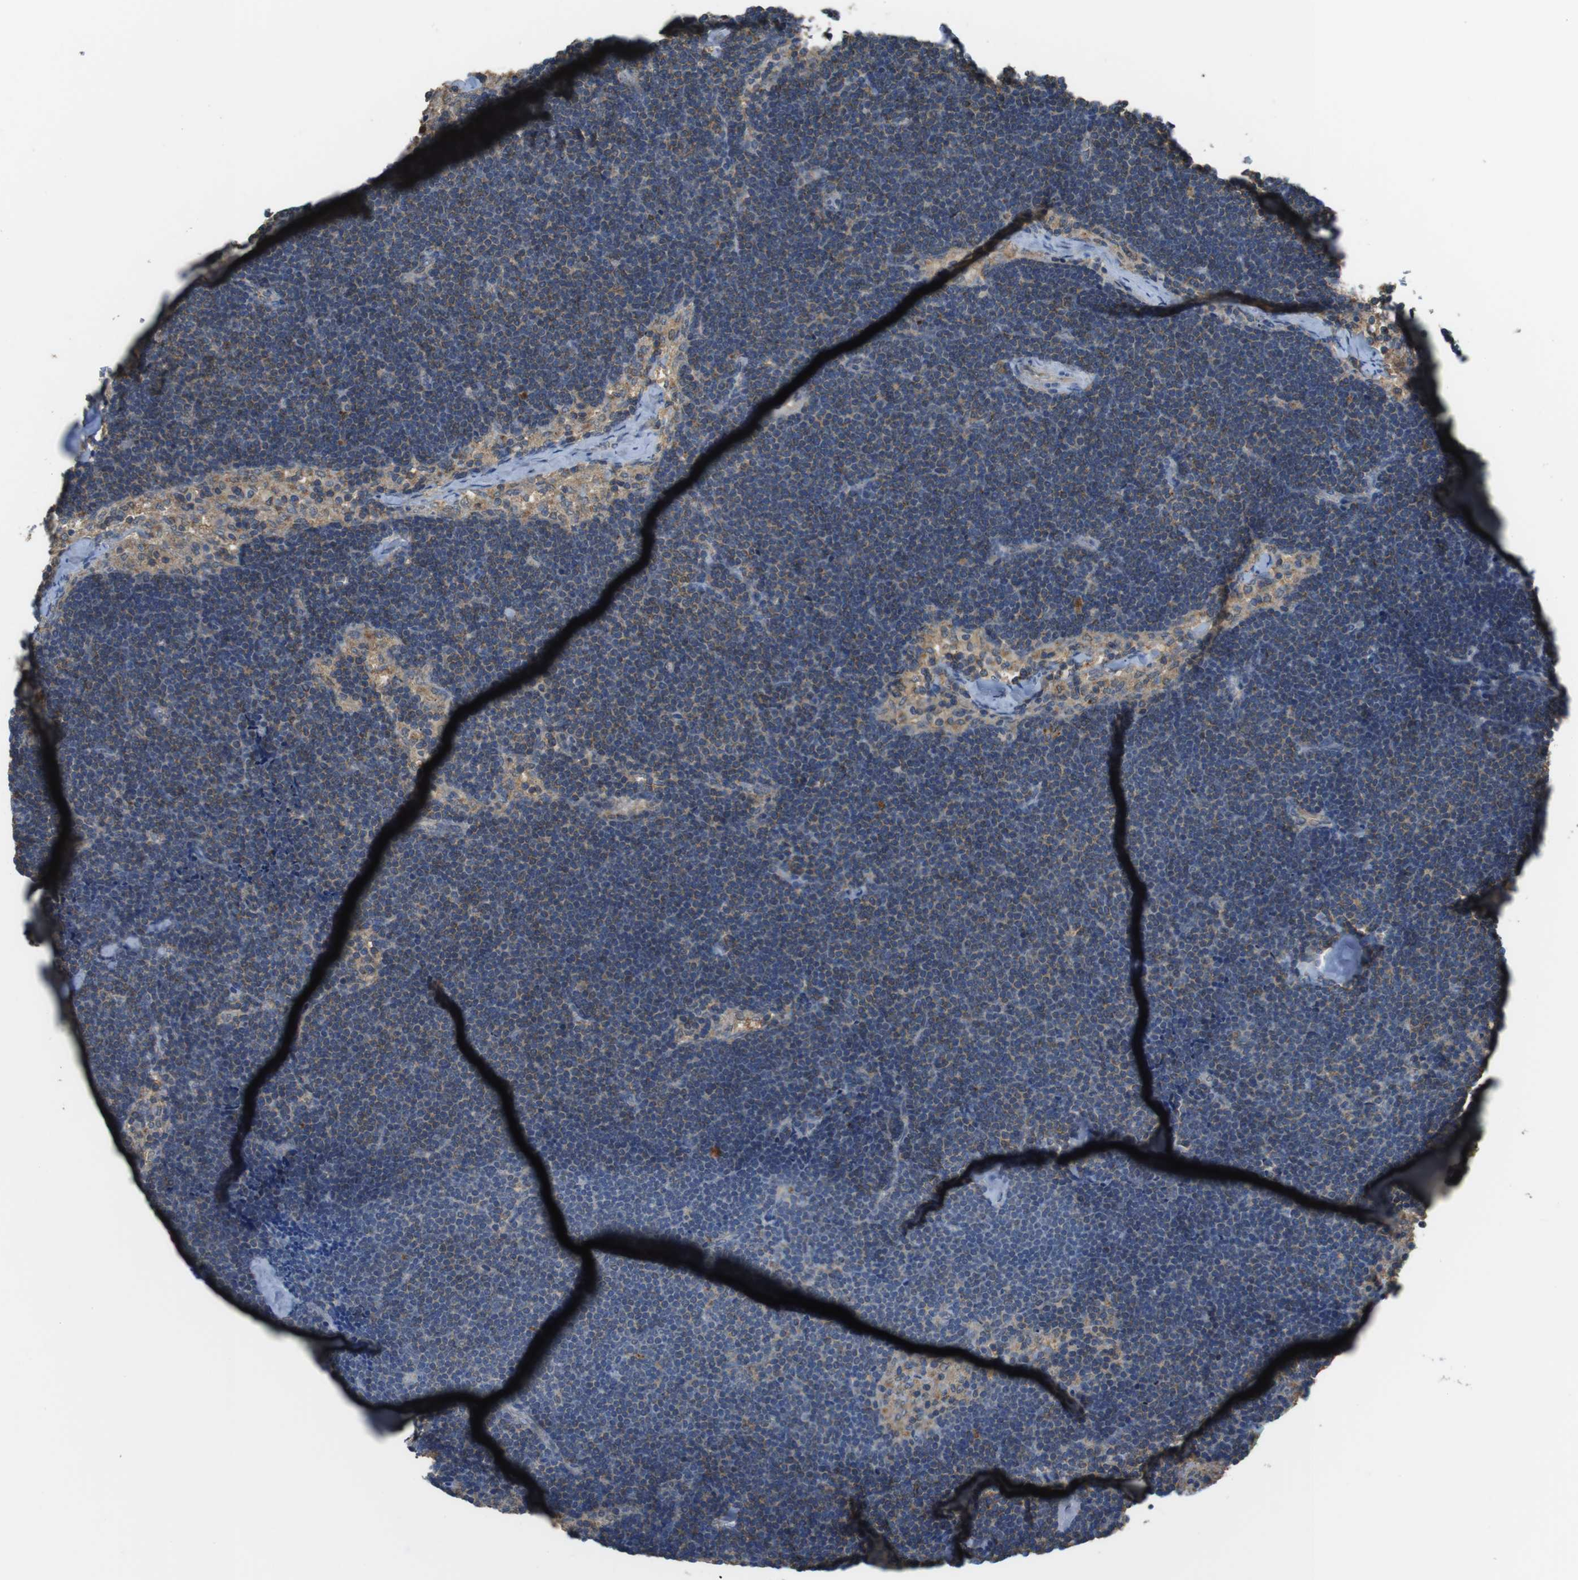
{"staining": {"intensity": "moderate", "quantity": "25%-75%", "location": "cytoplasmic/membranous"}, "tissue": "lymph node", "cell_type": "Germinal center cells", "image_type": "normal", "snomed": [{"axis": "morphology", "description": "Normal tissue, NOS"}, {"axis": "topography", "description": "Lymph node"}], "caption": "The micrograph exhibits staining of unremarkable lymph node, revealing moderate cytoplasmic/membranous protein positivity (brown color) within germinal center cells.", "gene": "BRI3BP", "patient": {"sex": "male", "age": 63}}